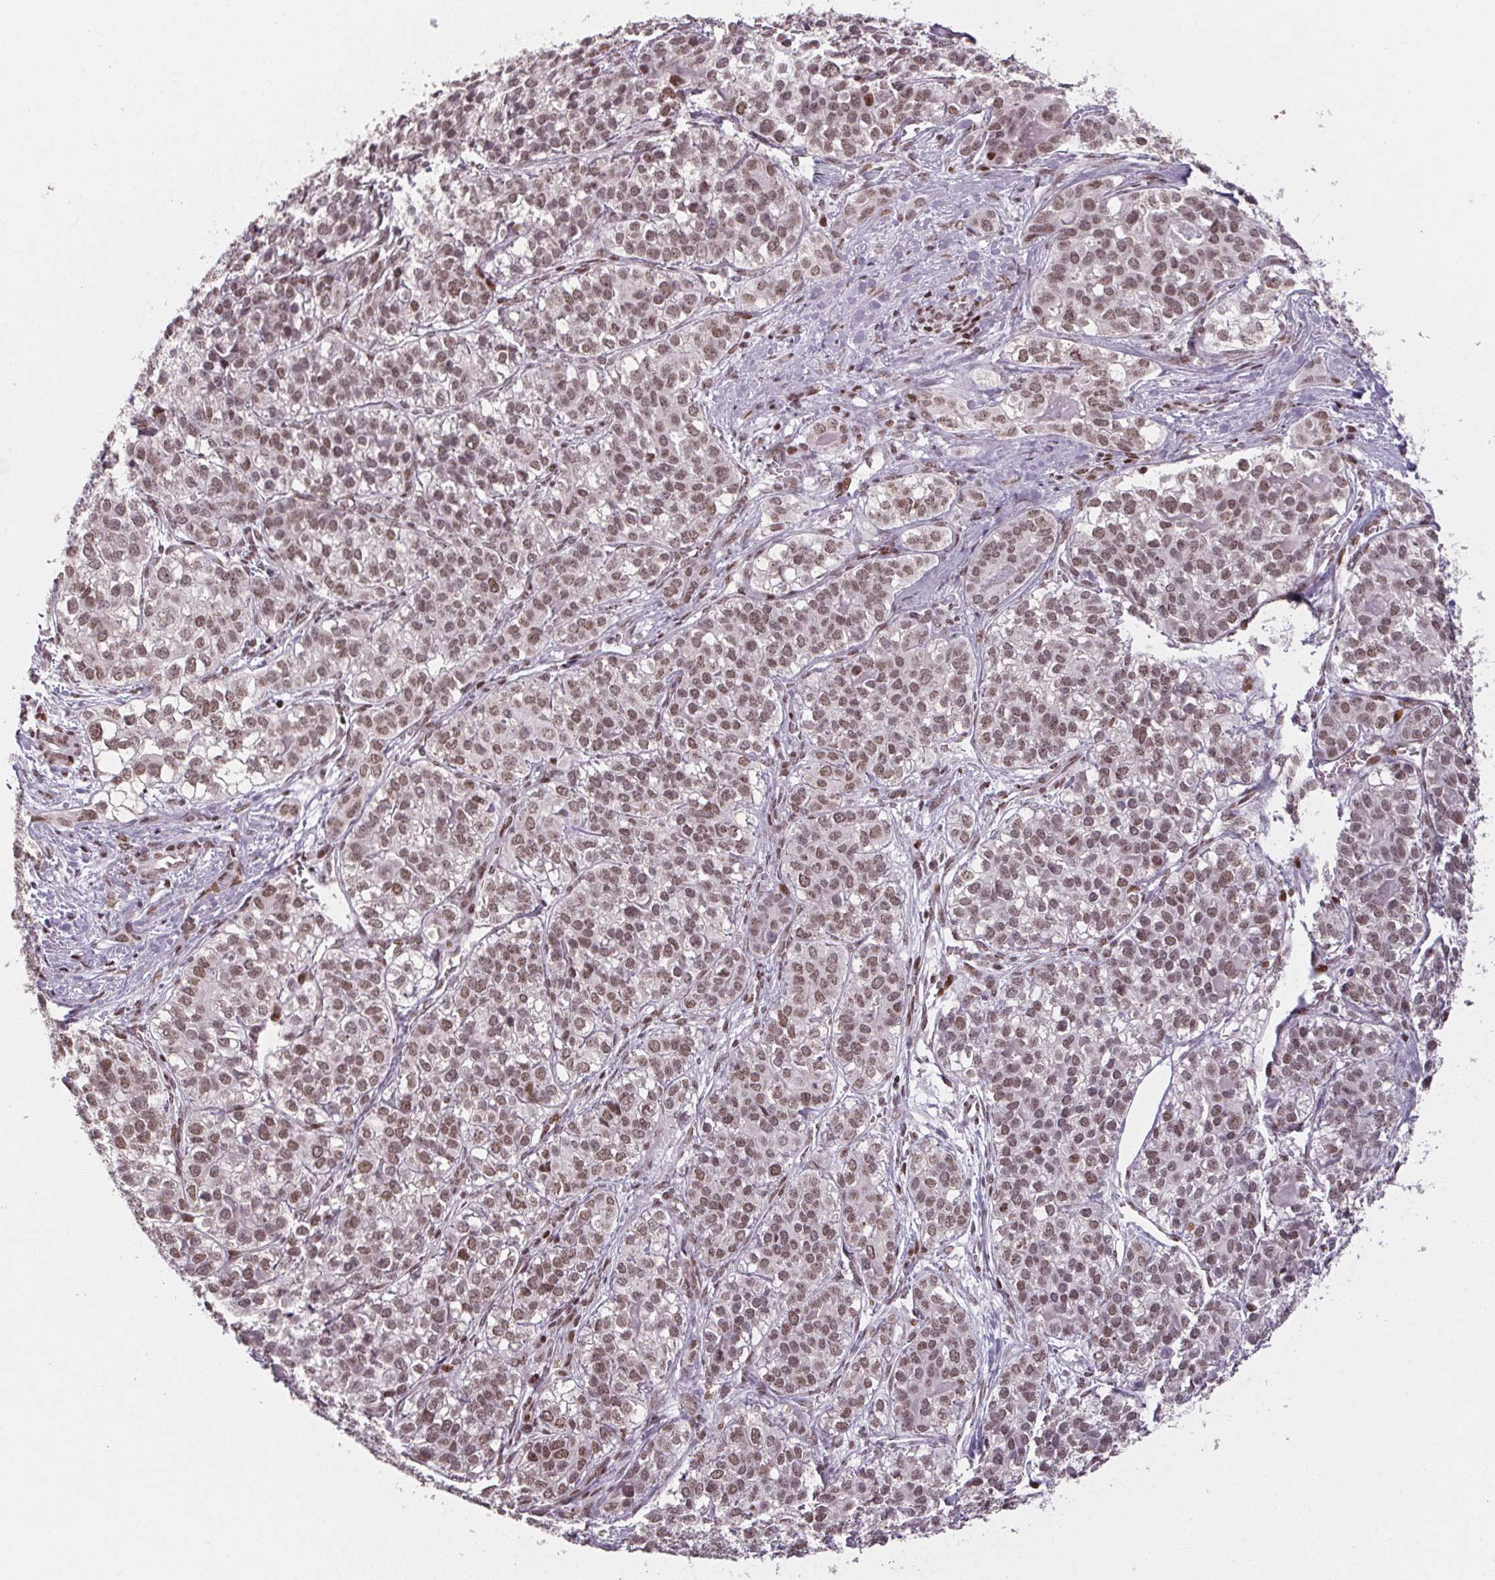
{"staining": {"intensity": "moderate", "quantity": ">75%", "location": "nuclear"}, "tissue": "liver cancer", "cell_type": "Tumor cells", "image_type": "cancer", "snomed": [{"axis": "morphology", "description": "Cholangiocarcinoma"}, {"axis": "topography", "description": "Liver"}], "caption": "Liver cholangiocarcinoma stained with a brown dye displays moderate nuclear positive staining in approximately >75% of tumor cells.", "gene": "KMT2A", "patient": {"sex": "male", "age": 56}}